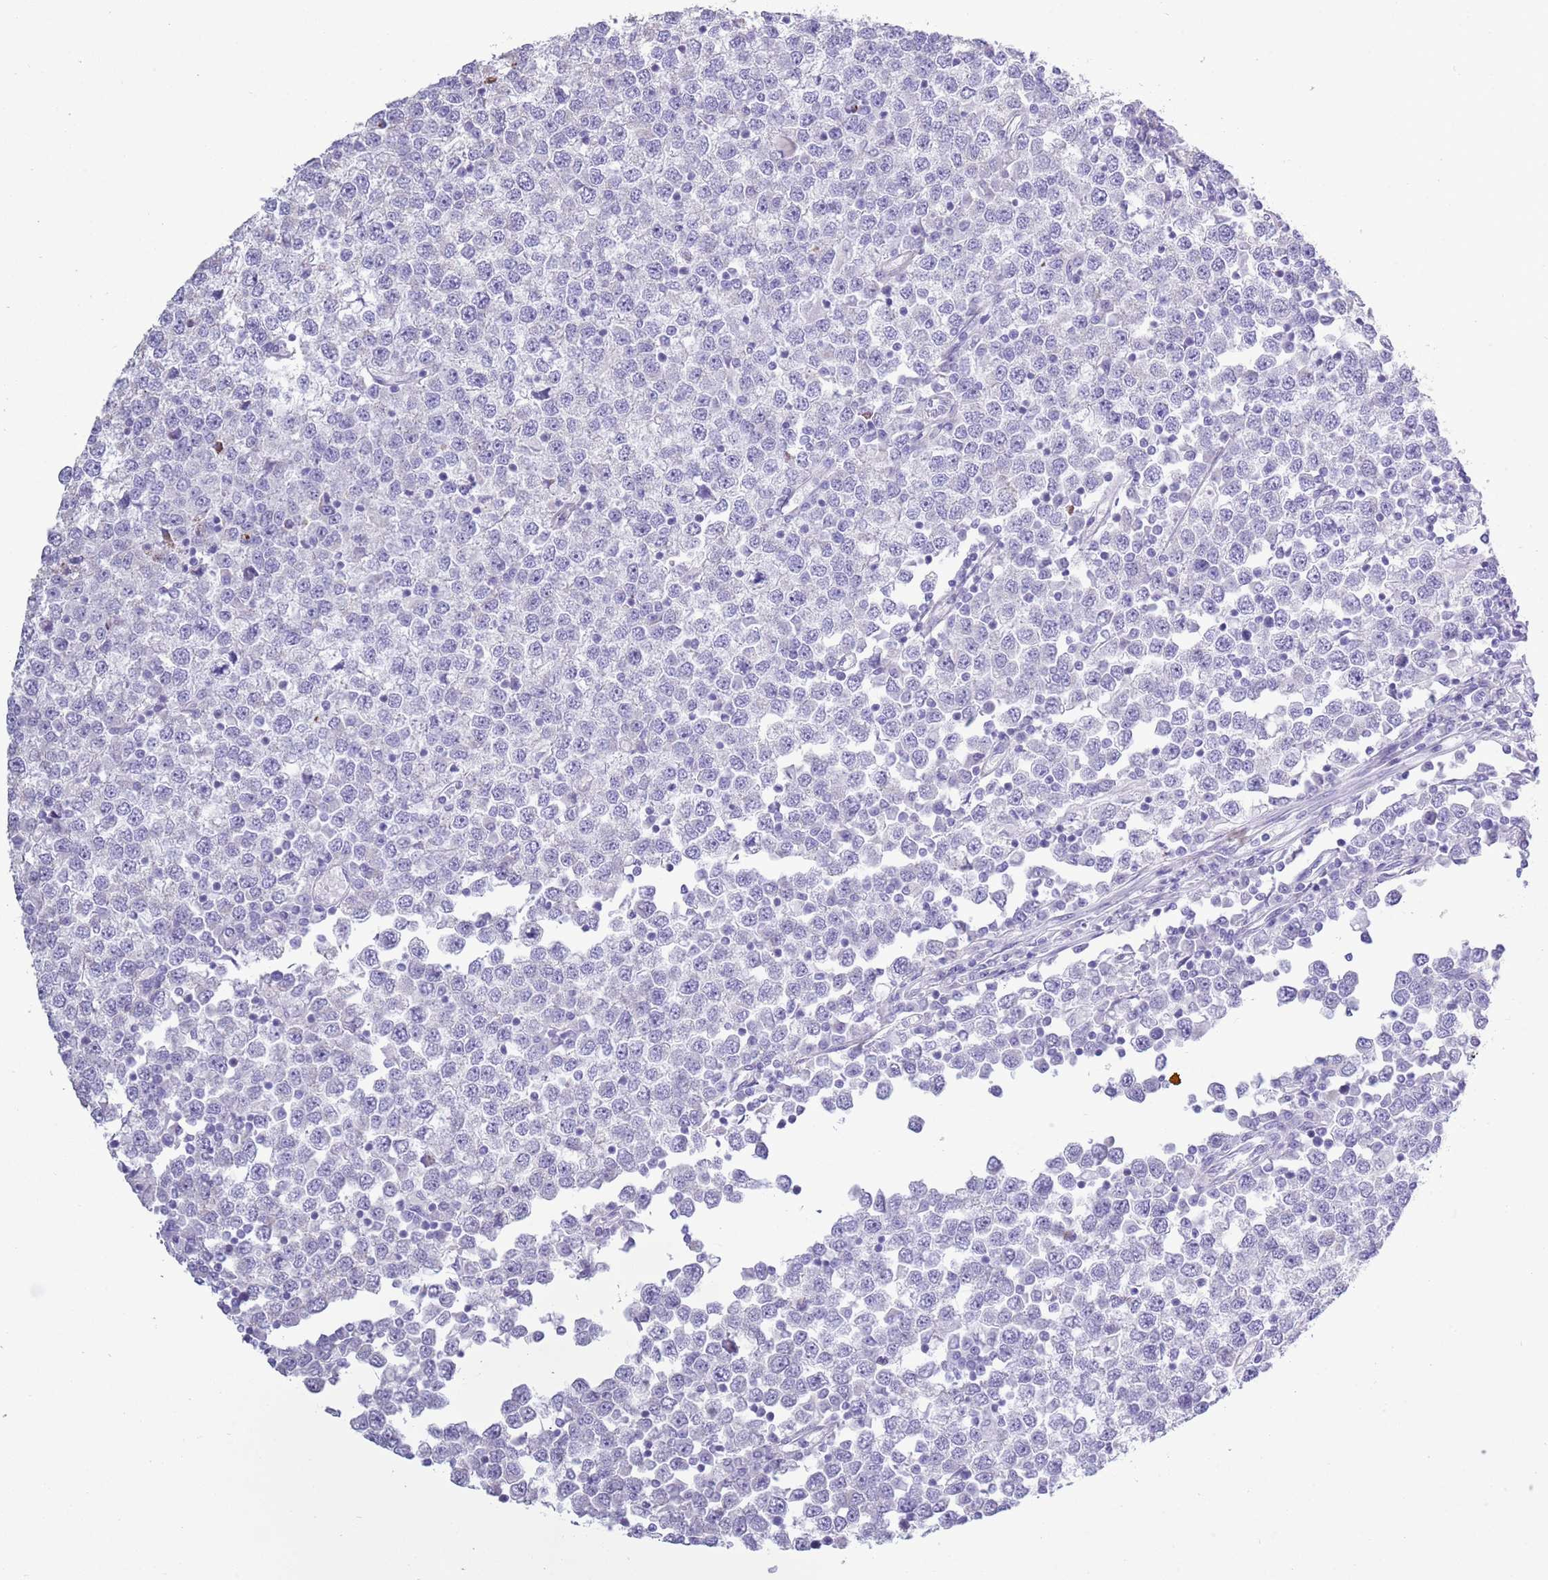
{"staining": {"intensity": "negative", "quantity": "none", "location": "none"}, "tissue": "testis cancer", "cell_type": "Tumor cells", "image_type": "cancer", "snomed": [{"axis": "morphology", "description": "Seminoma, NOS"}, {"axis": "topography", "description": "Testis"}], "caption": "The photomicrograph reveals no significant positivity in tumor cells of testis seminoma.", "gene": "MOCOS", "patient": {"sex": "male", "age": 65}}